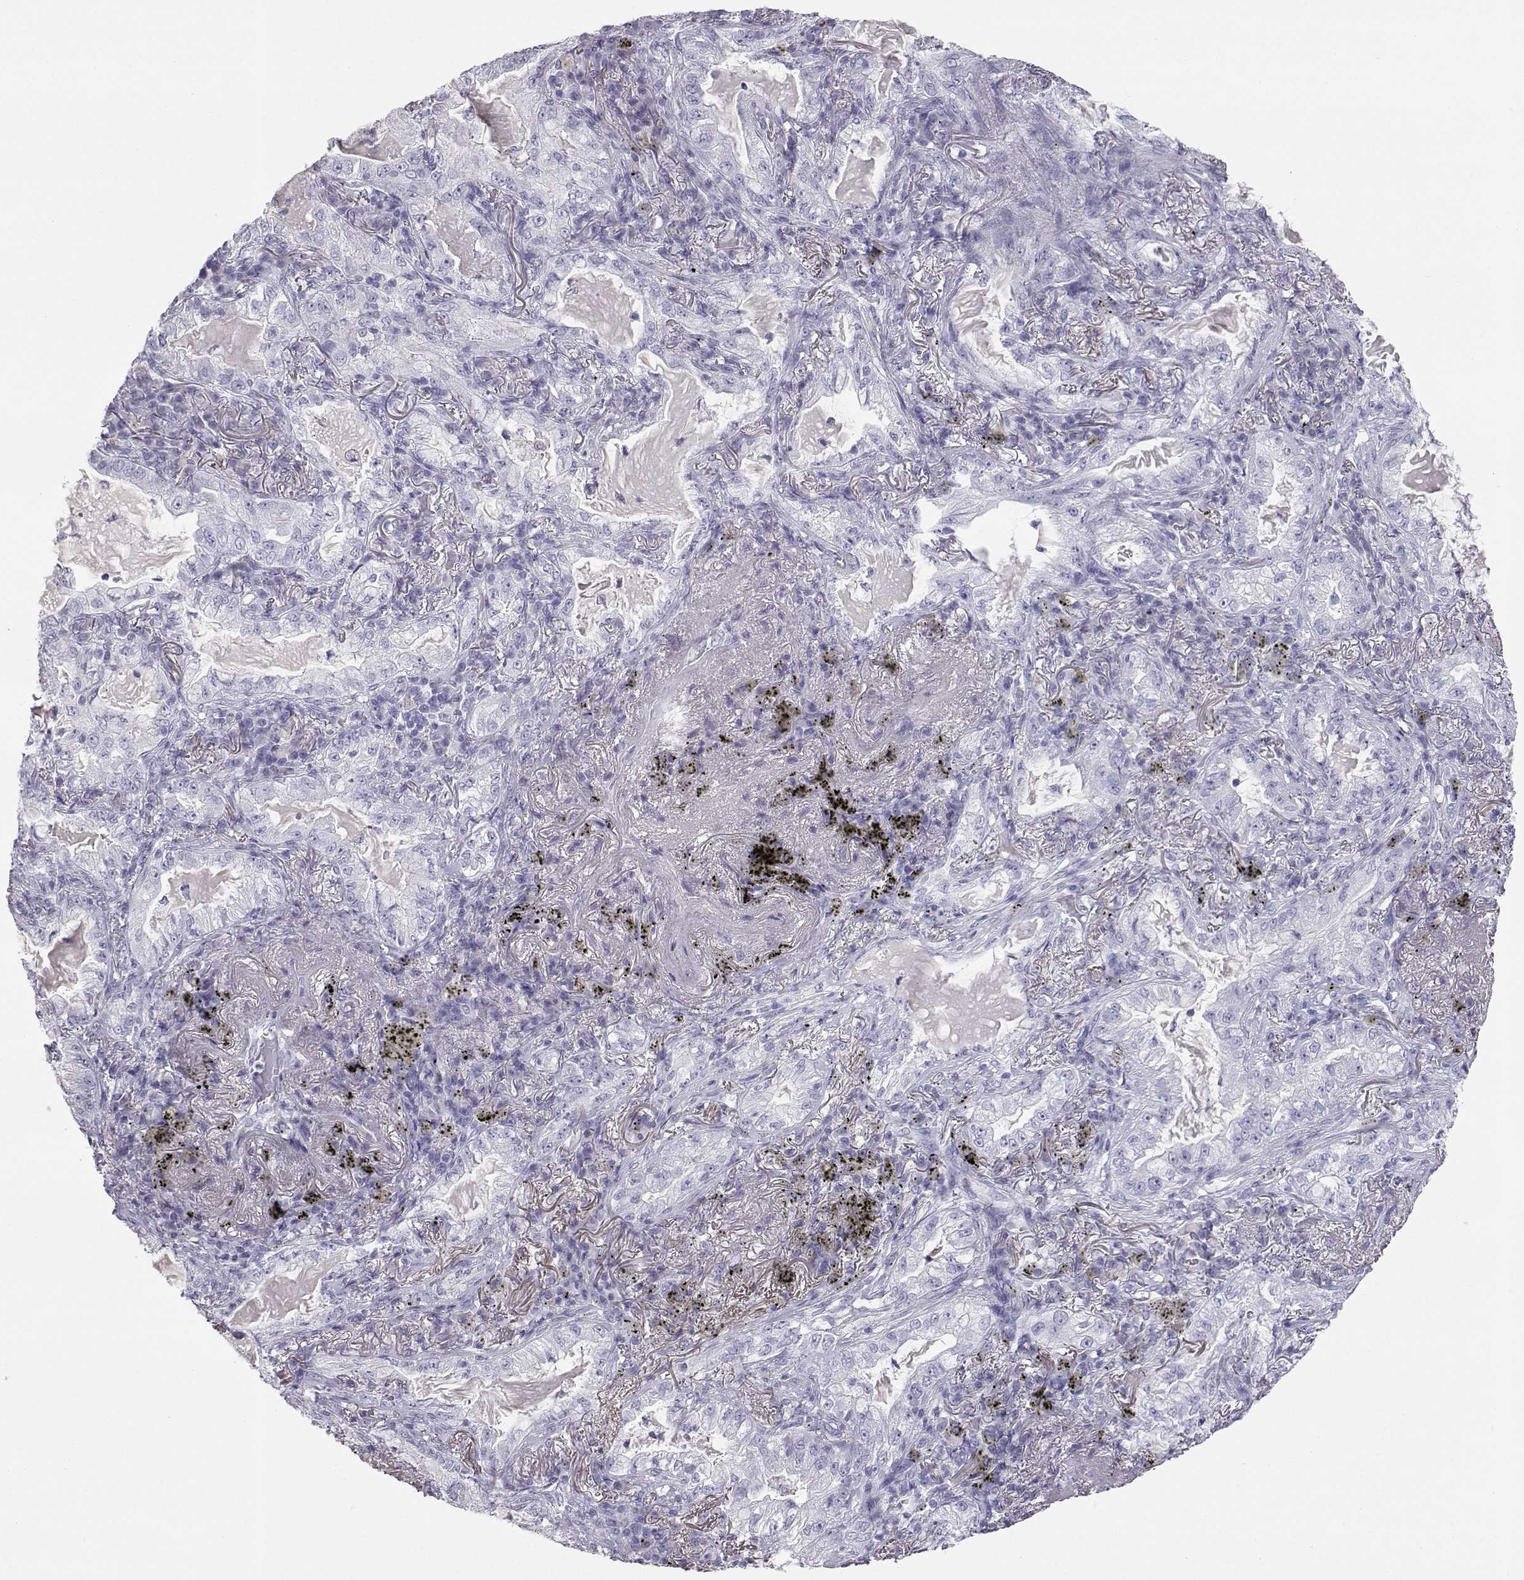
{"staining": {"intensity": "negative", "quantity": "none", "location": "none"}, "tissue": "lung cancer", "cell_type": "Tumor cells", "image_type": "cancer", "snomed": [{"axis": "morphology", "description": "Adenocarcinoma, NOS"}, {"axis": "topography", "description": "Lung"}], "caption": "Lung adenocarcinoma stained for a protein using immunohistochemistry reveals no staining tumor cells.", "gene": "ITLN2", "patient": {"sex": "female", "age": 73}}